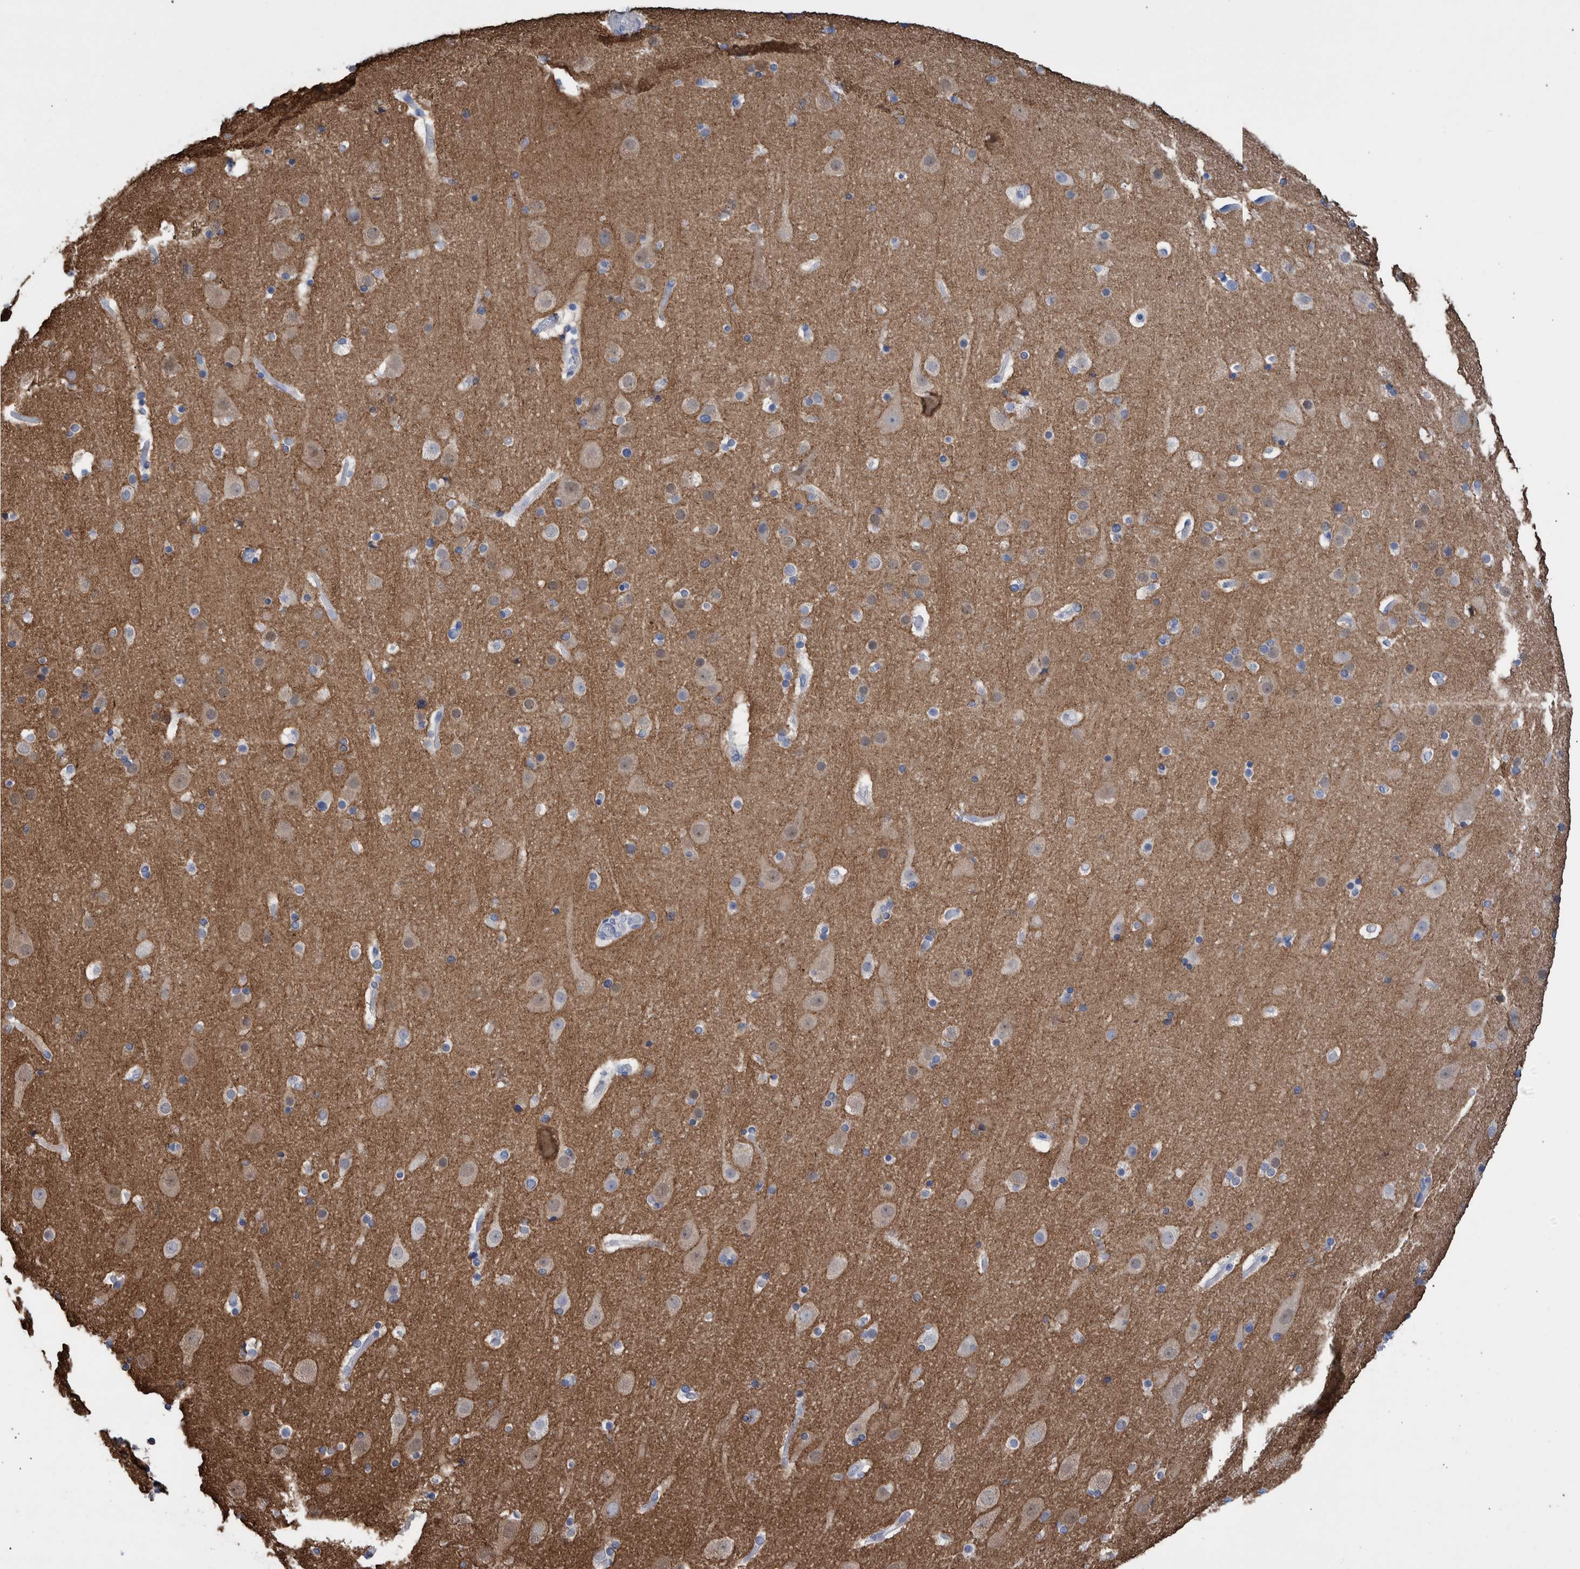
{"staining": {"intensity": "negative", "quantity": "none", "location": "none"}, "tissue": "cerebral cortex", "cell_type": "Endothelial cells", "image_type": "normal", "snomed": [{"axis": "morphology", "description": "Normal tissue, NOS"}, {"axis": "topography", "description": "Cerebral cortex"}], "caption": "This is an immunohistochemistry image of unremarkable cerebral cortex. There is no positivity in endothelial cells.", "gene": "PPP3CC", "patient": {"sex": "male", "age": 57}}